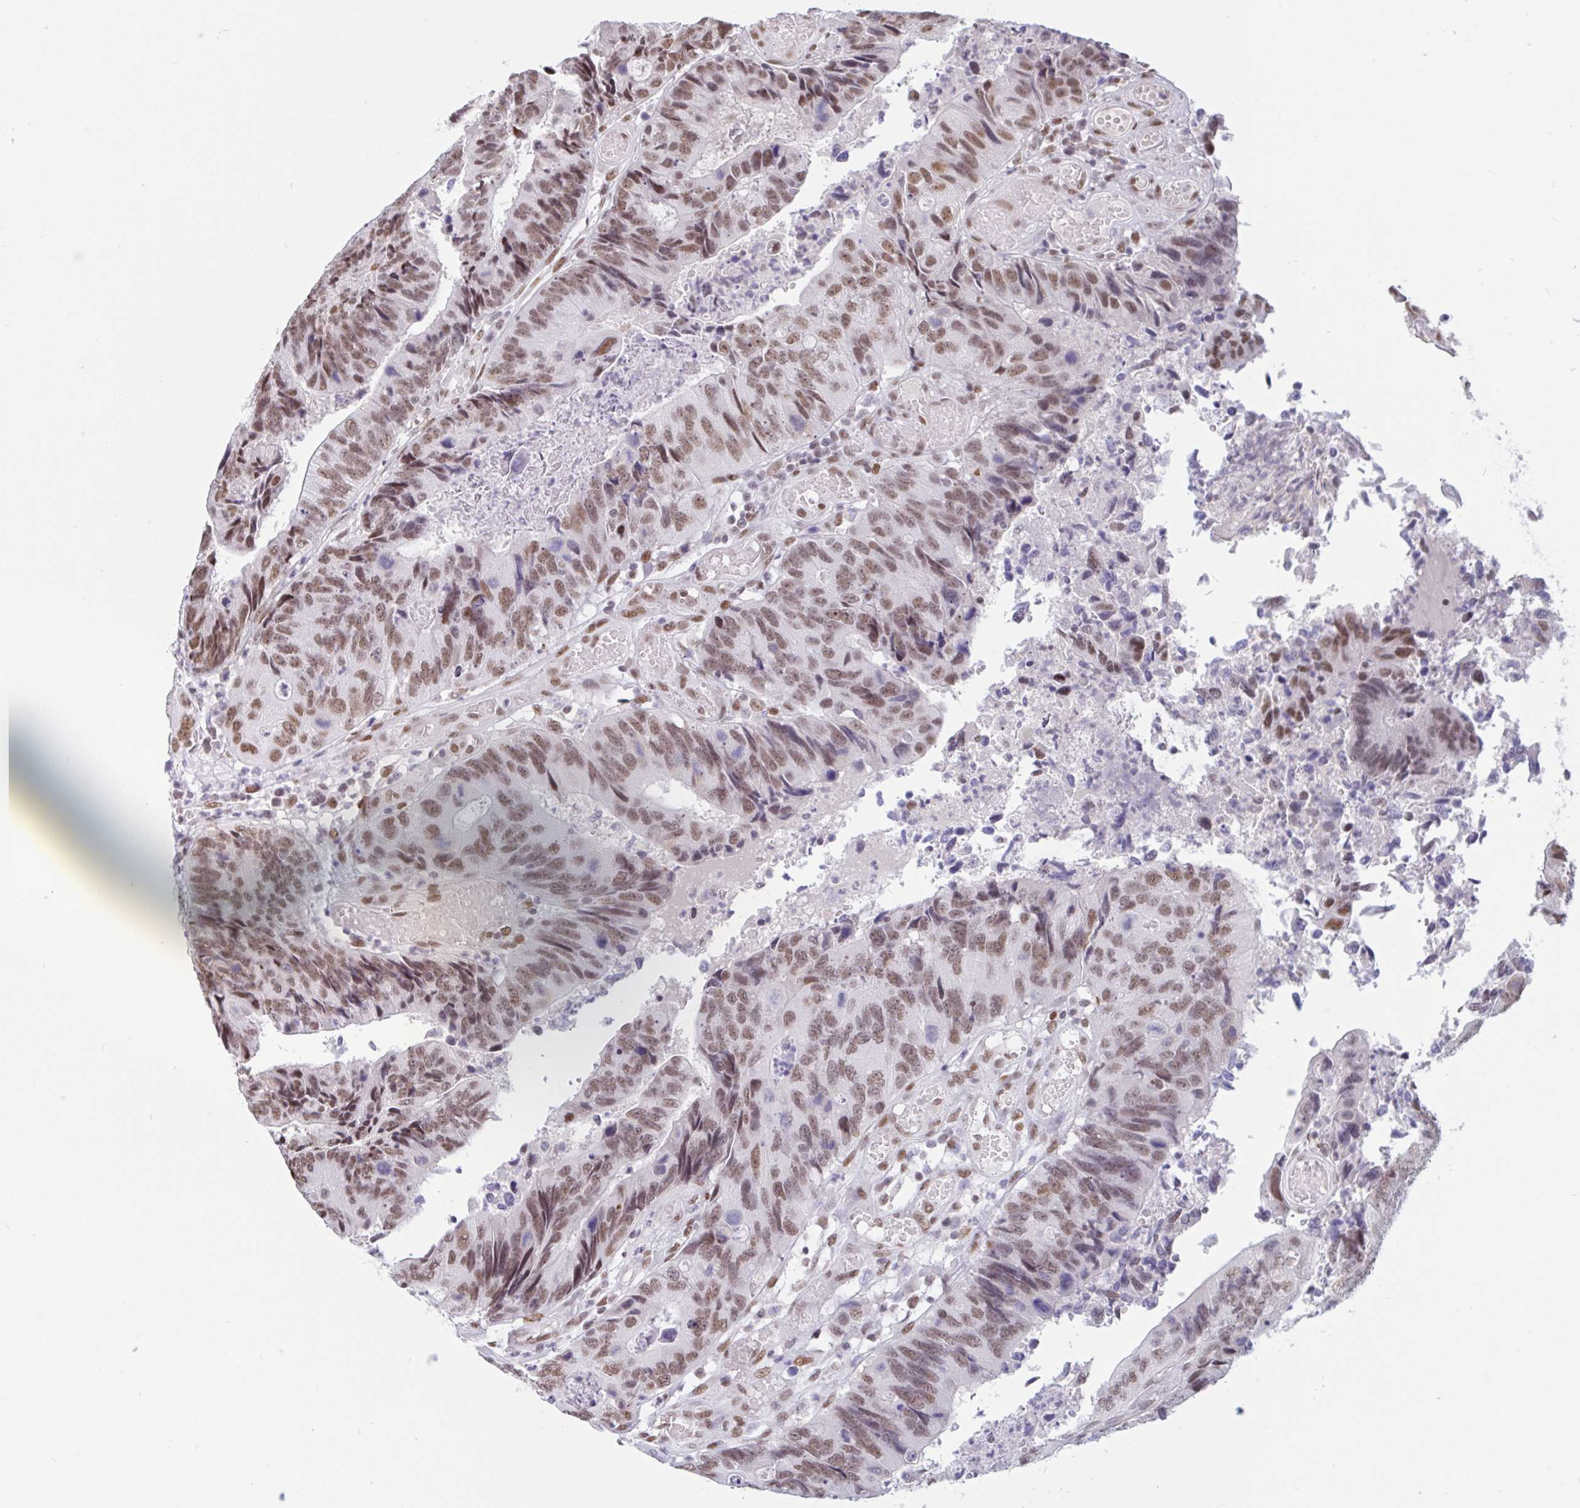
{"staining": {"intensity": "moderate", "quantity": ">75%", "location": "nuclear"}, "tissue": "colorectal cancer", "cell_type": "Tumor cells", "image_type": "cancer", "snomed": [{"axis": "morphology", "description": "Adenocarcinoma, NOS"}, {"axis": "topography", "description": "Colon"}], "caption": "Colorectal cancer (adenocarcinoma) was stained to show a protein in brown. There is medium levels of moderate nuclear expression in approximately >75% of tumor cells.", "gene": "CBFA2T2", "patient": {"sex": "female", "age": 67}}